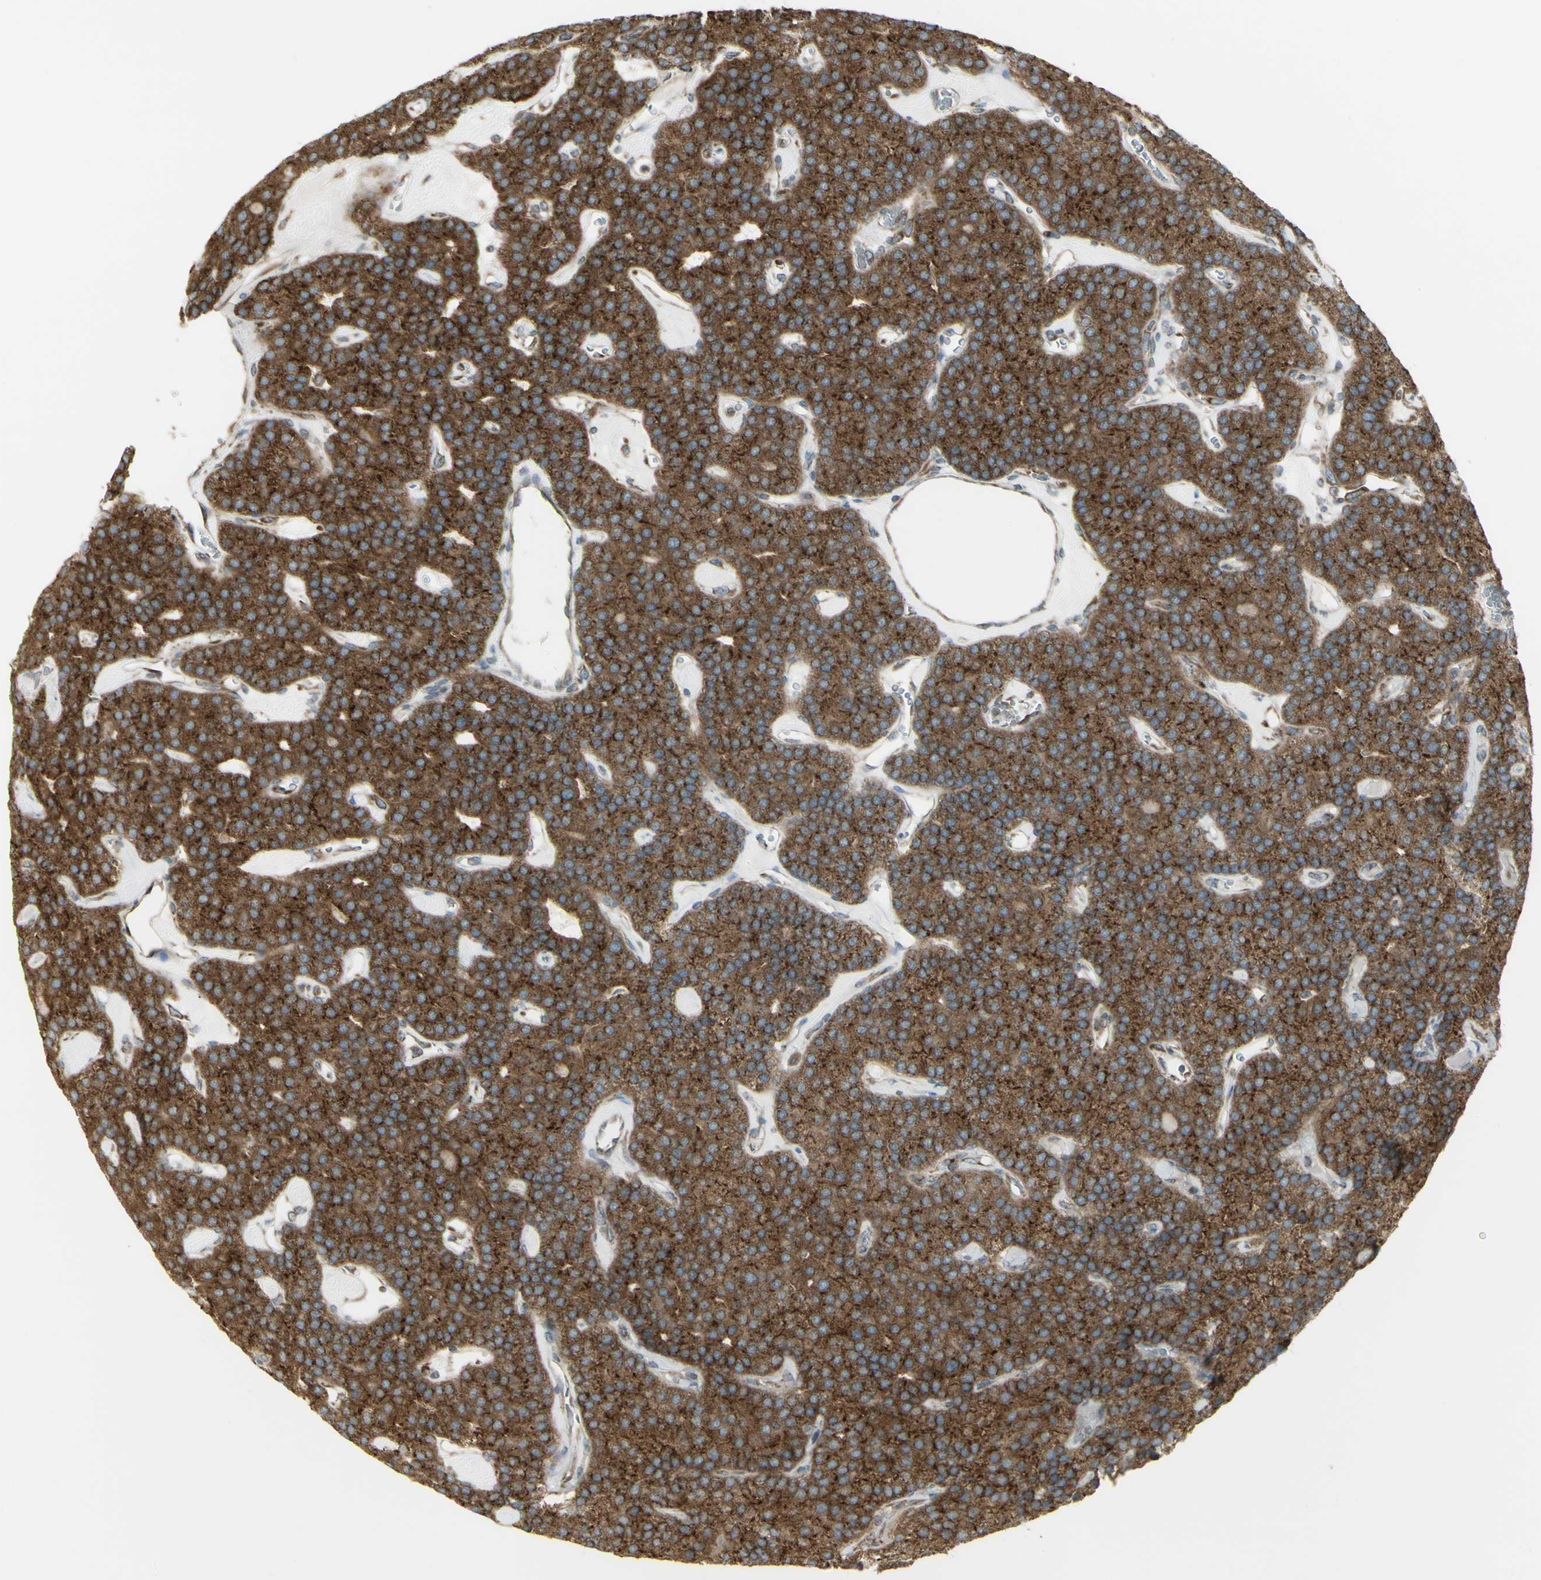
{"staining": {"intensity": "strong", "quantity": ">75%", "location": "cytoplasmic/membranous"}, "tissue": "parathyroid gland", "cell_type": "Glandular cells", "image_type": "normal", "snomed": [{"axis": "morphology", "description": "Normal tissue, NOS"}, {"axis": "morphology", "description": "Adenoma, NOS"}, {"axis": "topography", "description": "Parathyroid gland"}], "caption": "Parathyroid gland stained with immunohistochemistry shows strong cytoplasmic/membranous positivity in approximately >75% of glandular cells.", "gene": "FKBP3", "patient": {"sex": "female", "age": 86}}